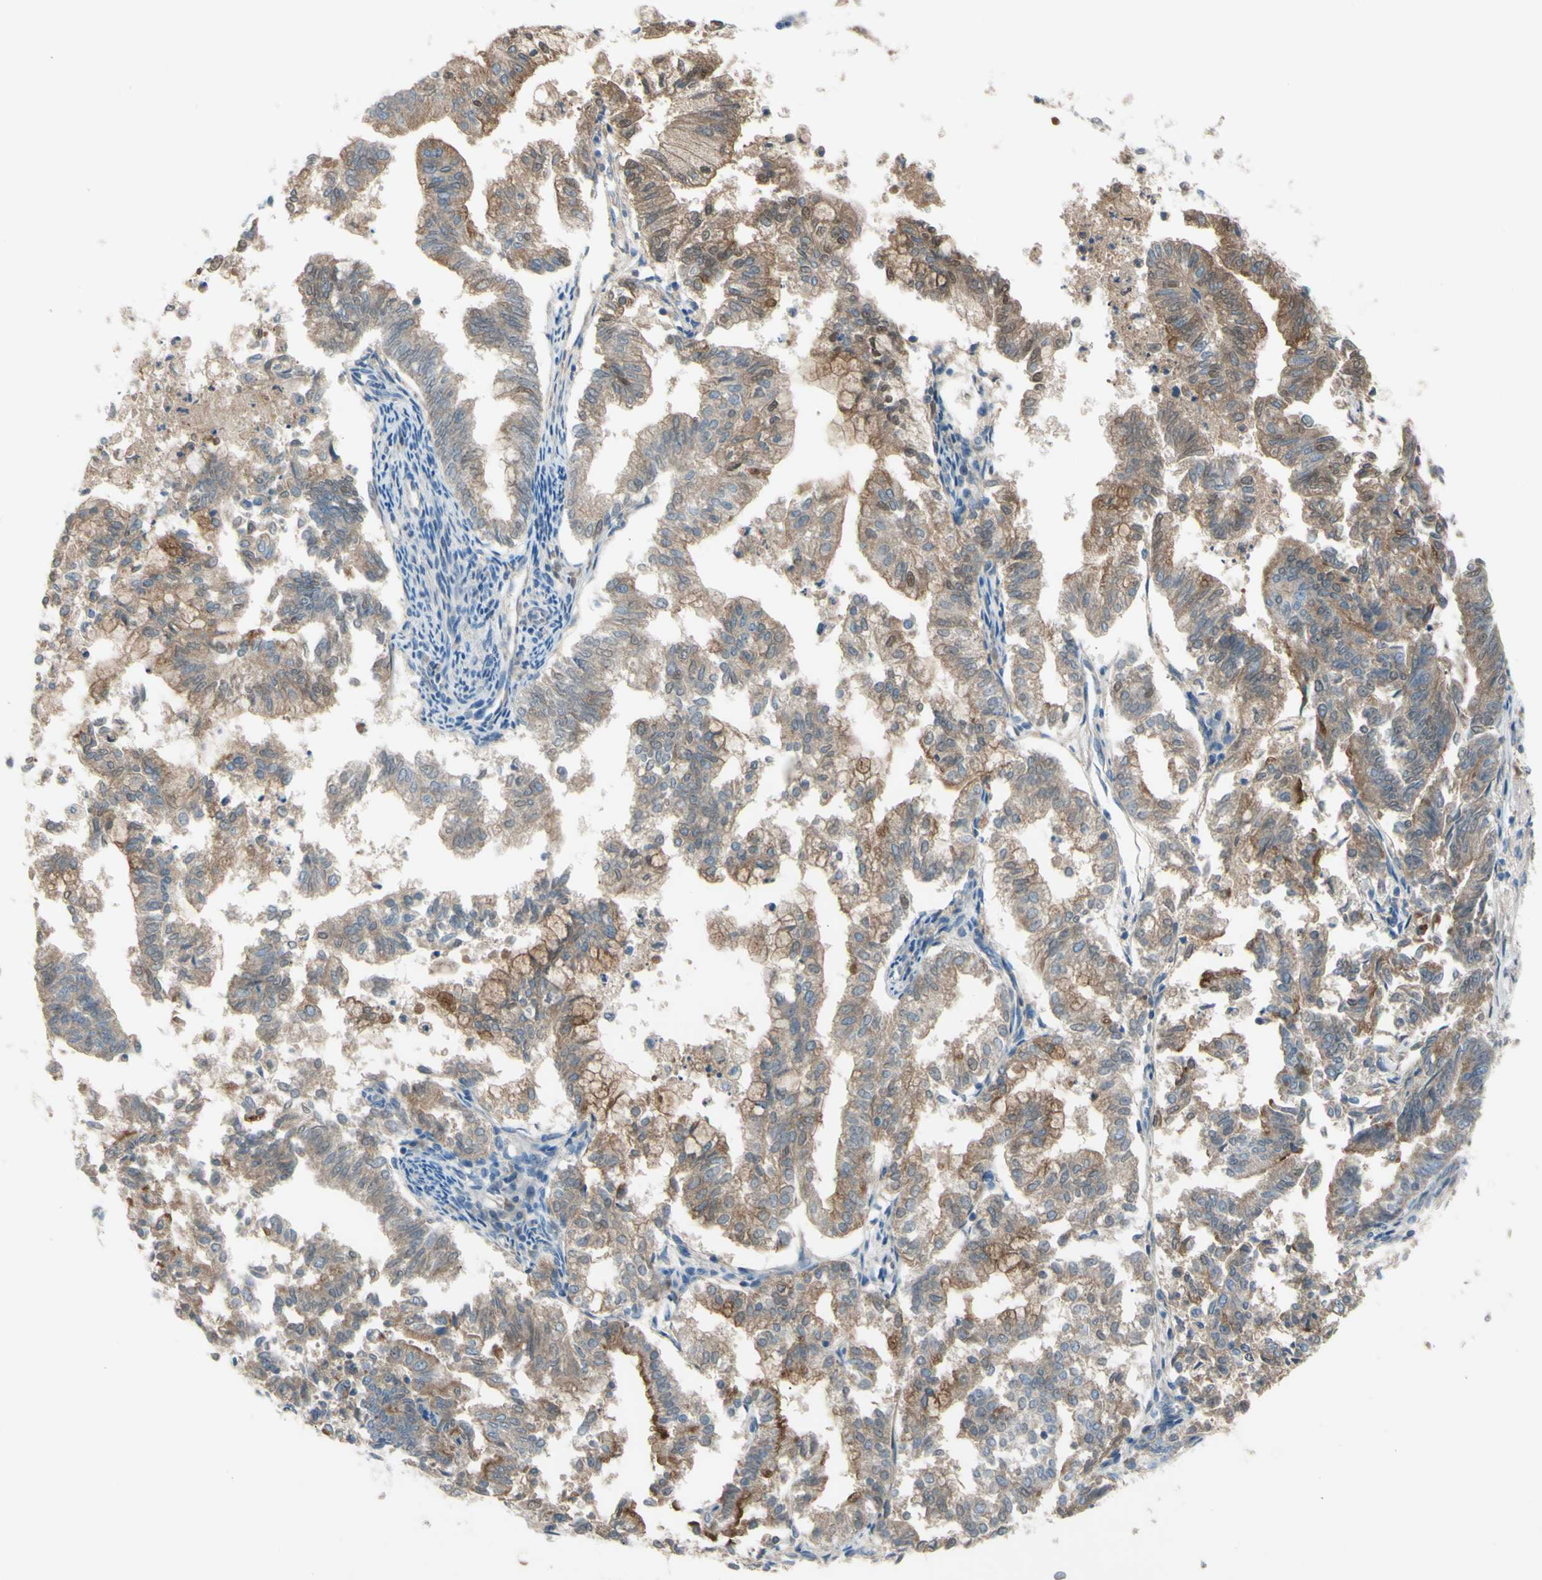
{"staining": {"intensity": "moderate", "quantity": "25%-75%", "location": "cytoplasmic/membranous"}, "tissue": "endometrial cancer", "cell_type": "Tumor cells", "image_type": "cancer", "snomed": [{"axis": "morphology", "description": "Necrosis, NOS"}, {"axis": "morphology", "description": "Adenocarcinoma, NOS"}, {"axis": "topography", "description": "Endometrium"}], "caption": "Immunohistochemical staining of human endometrial adenocarcinoma displays moderate cytoplasmic/membranous protein positivity in about 25%-75% of tumor cells.", "gene": "ATRN", "patient": {"sex": "female", "age": 79}}